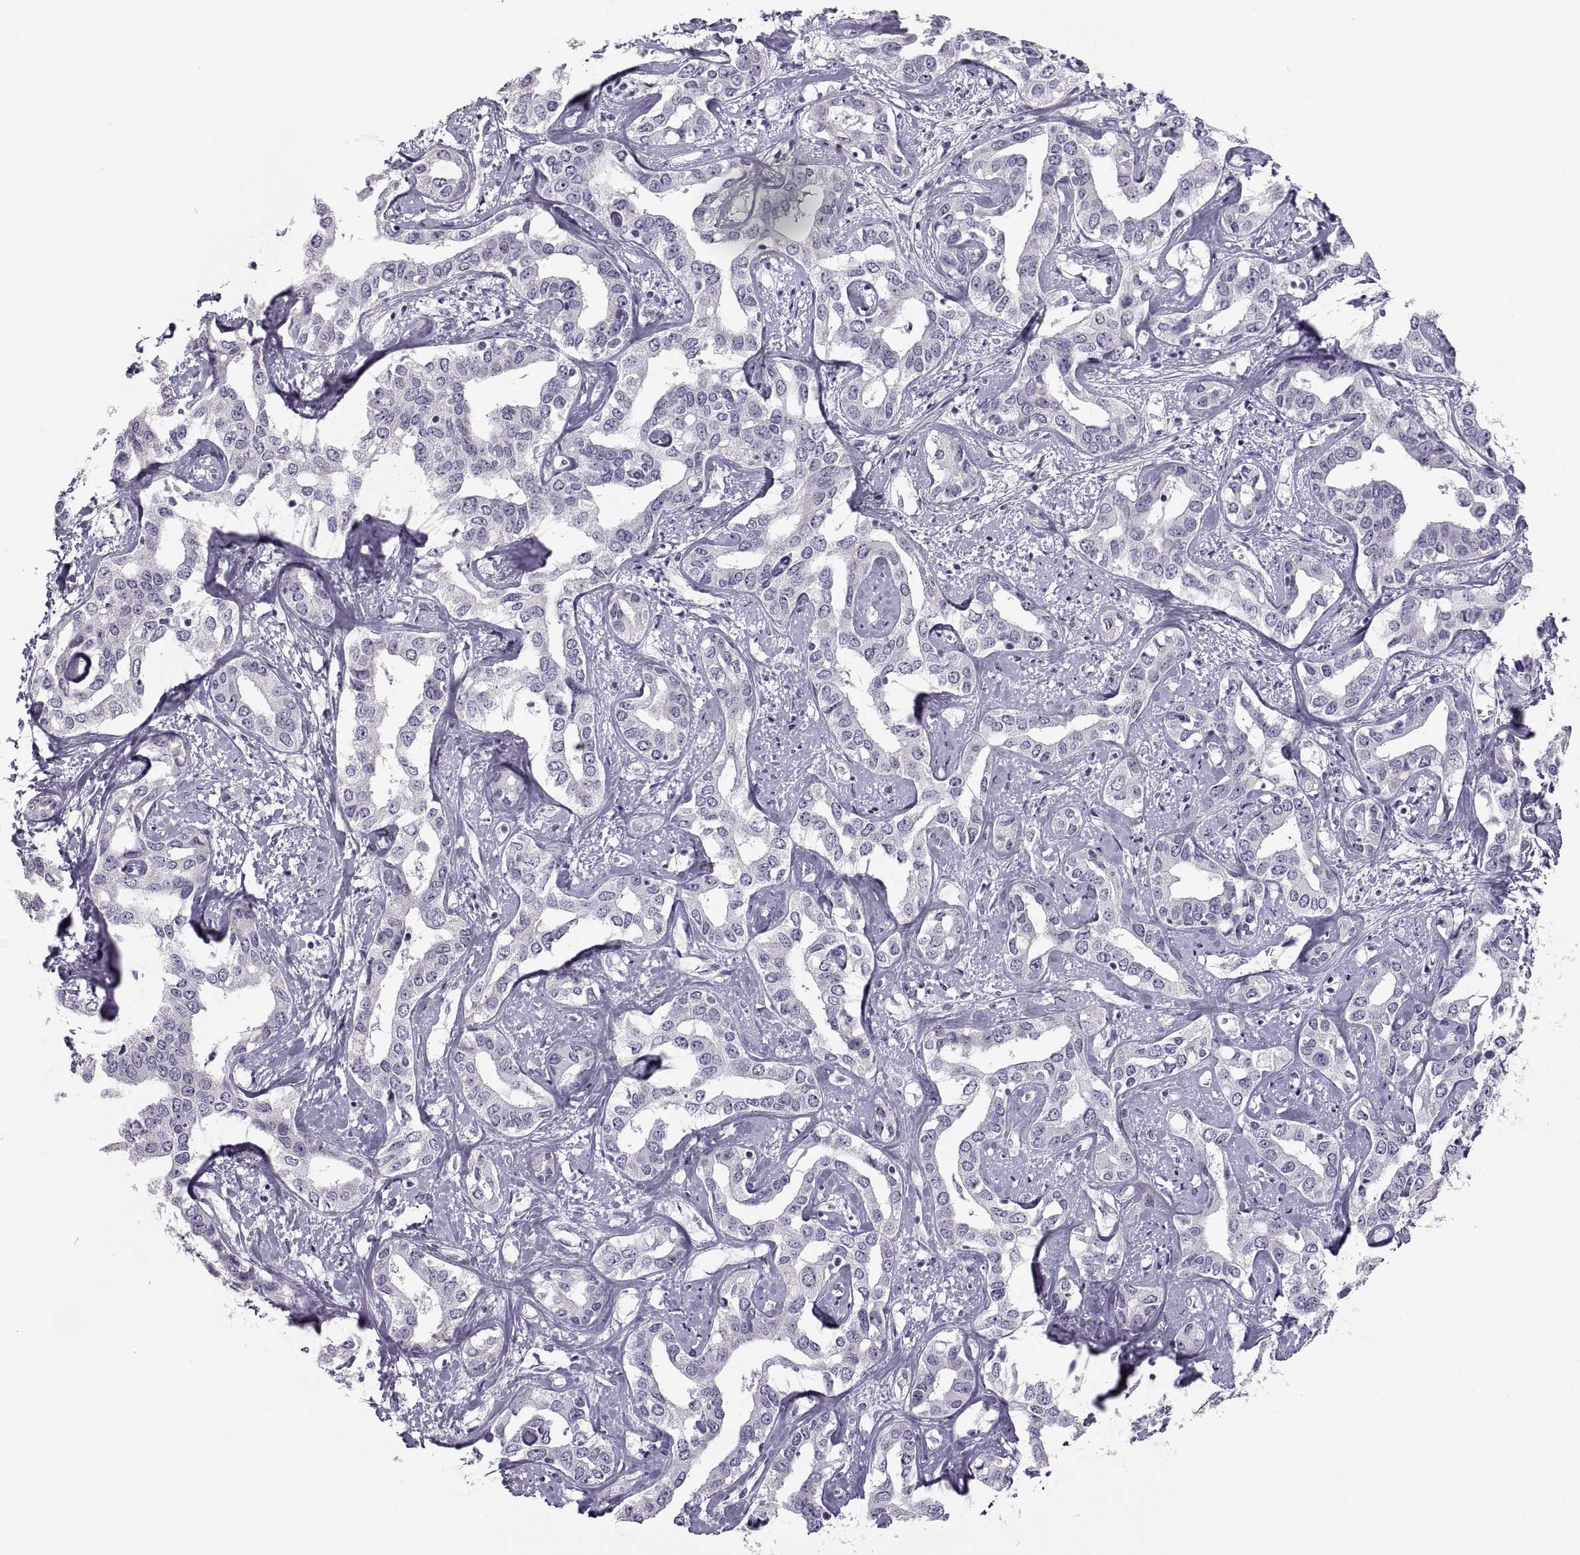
{"staining": {"intensity": "negative", "quantity": "none", "location": "none"}, "tissue": "liver cancer", "cell_type": "Tumor cells", "image_type": "cancer", "snomed": [{"axis": "morphology", "description": "Cholangiocarcinoma"}, {"axis": "topography", "description": "Liver"}], "caption": "Liver cancer (cholangiocarcinoma) was stained to show a protein in brown. There is no significant positivity in tumor cells.", "gene": "CHCT1", "patient": {"sex": "male", "age": 59}}